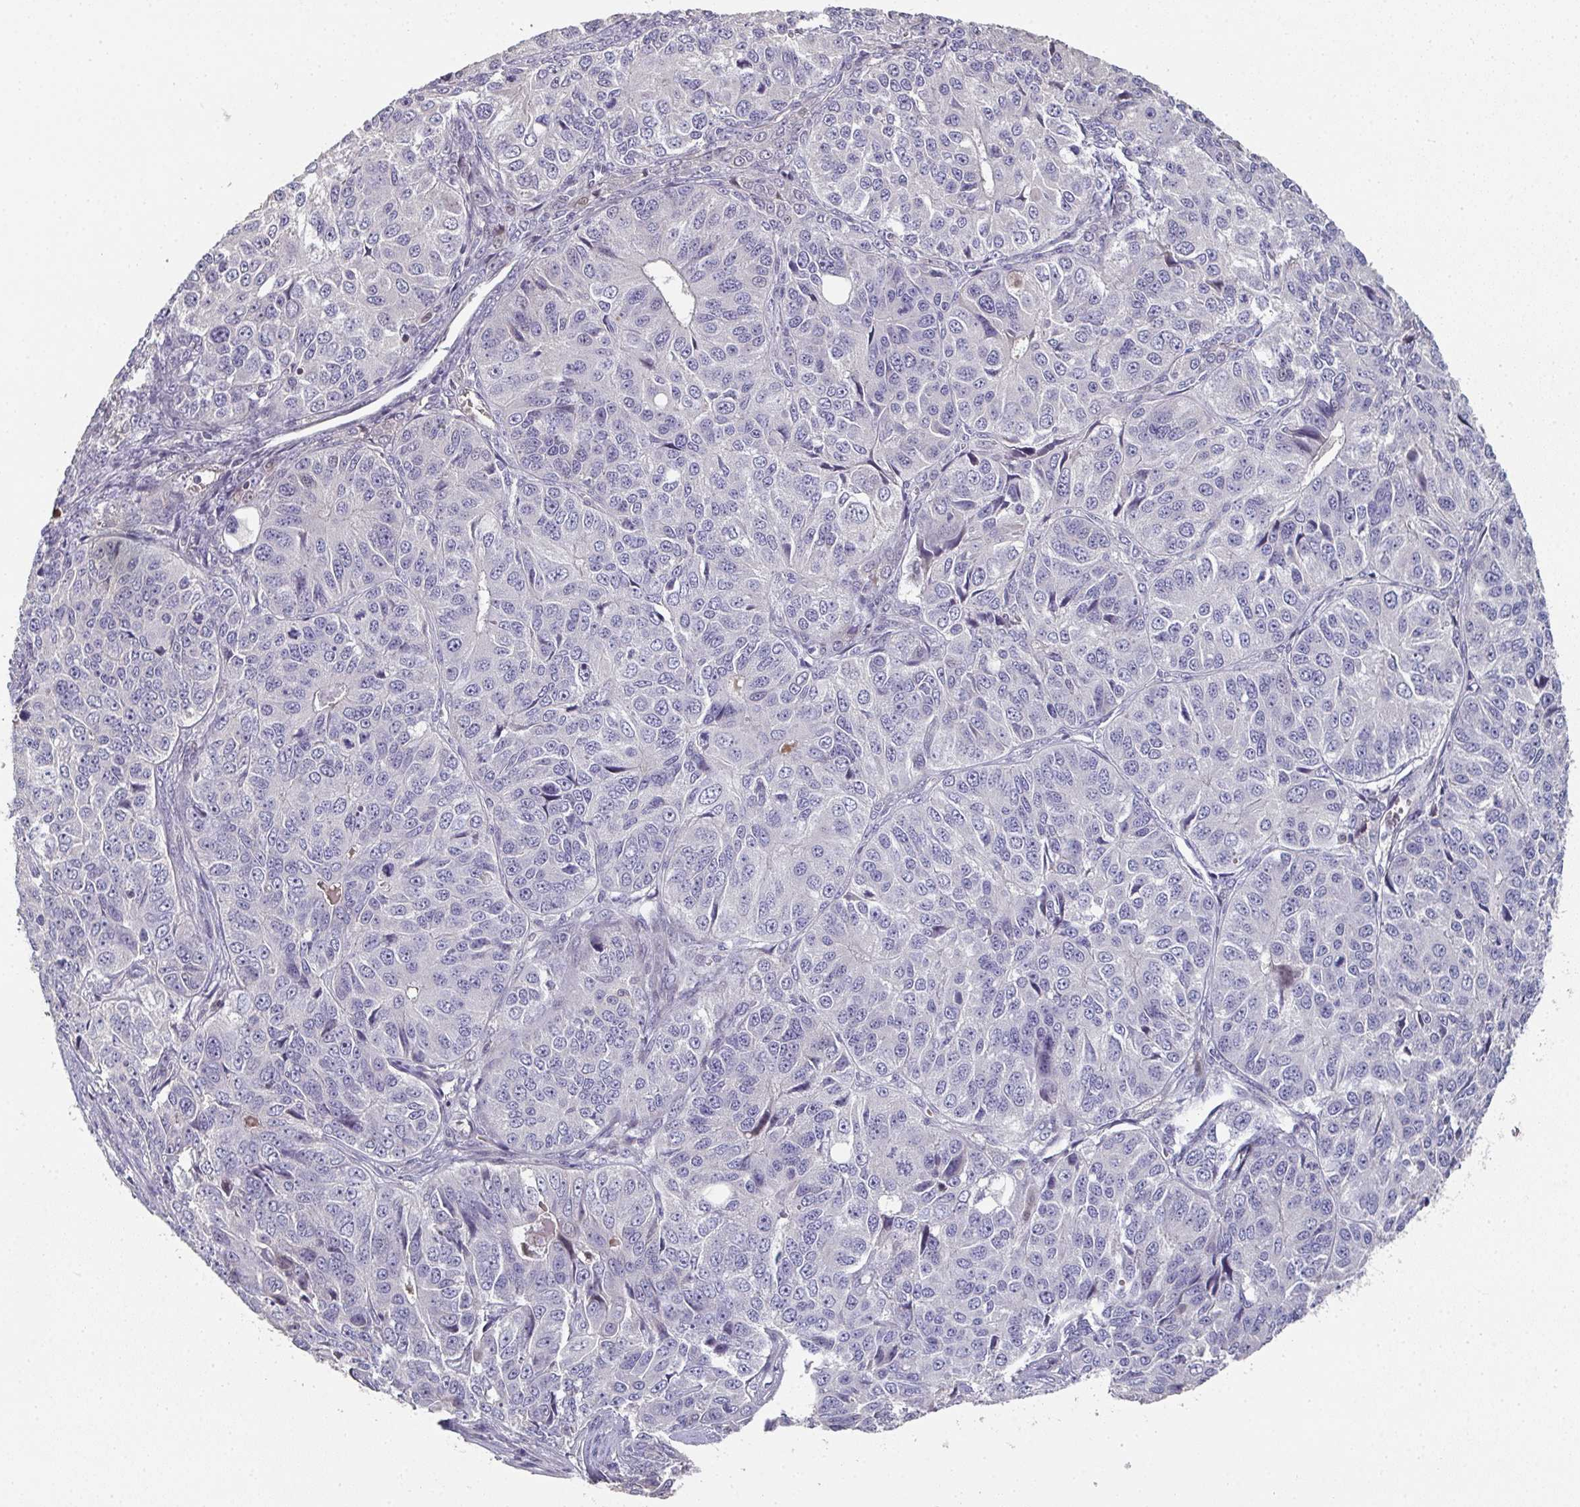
{"staining": {"intensity": "negative", "quantity": "none", "location": "none"}, "tissue": "ovarian cancer", "cell_type": "Tumor cells", "image_type": "cancer", "snomed": [{"axis": "morphology", "description": "Carcinoma, endometroid"}, {"axis": "topography", "description": "Ovary"}], "caption": "This is an immunohistochemistry (IHC) photomicrograph of human ovarian cancer (endometroid carcinoma). There is no expression in tumor cells.", "gene": "A1CF", "patient": {"sex": "female", "age": 51}}